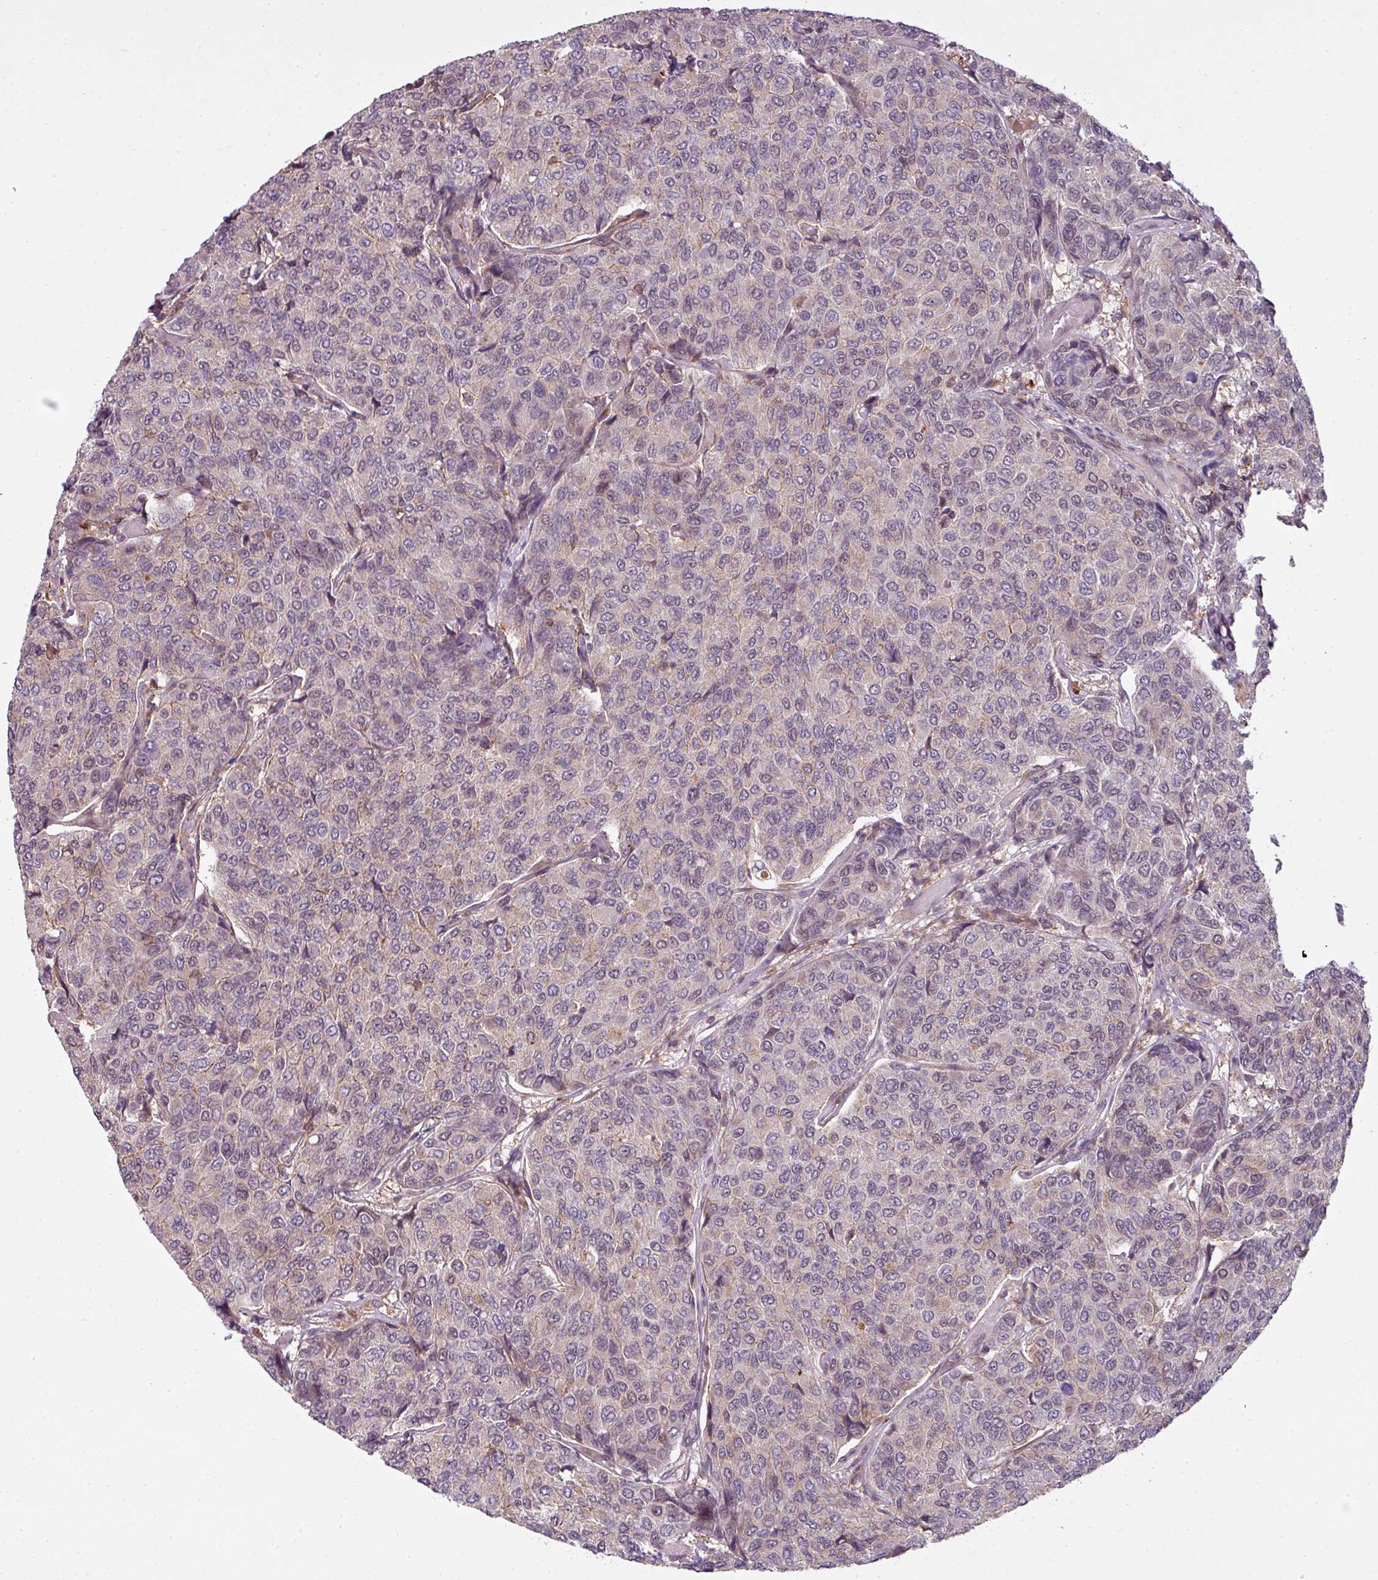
{"staining": {"intensity": "negative", "quantity": "none", "location": "none"}, "tissue": "breast cancer", "cell_type": "Tumor cells", "image_type": "cancer", "snomed": [{"axis": "morphology", "description": "Duct carcinoma"}, {"axis": "topography", "description": "Breast"}], "caption": "This is a image of immunohistochemistry (IHC) staining of breast cancer (infiltrating ductal carcinoma), which shows no expression in tumor cells. Nuclei are stained in blue.", "gene": "ZC2HC1C", "patient": {"sex": "female", "age": 55}}